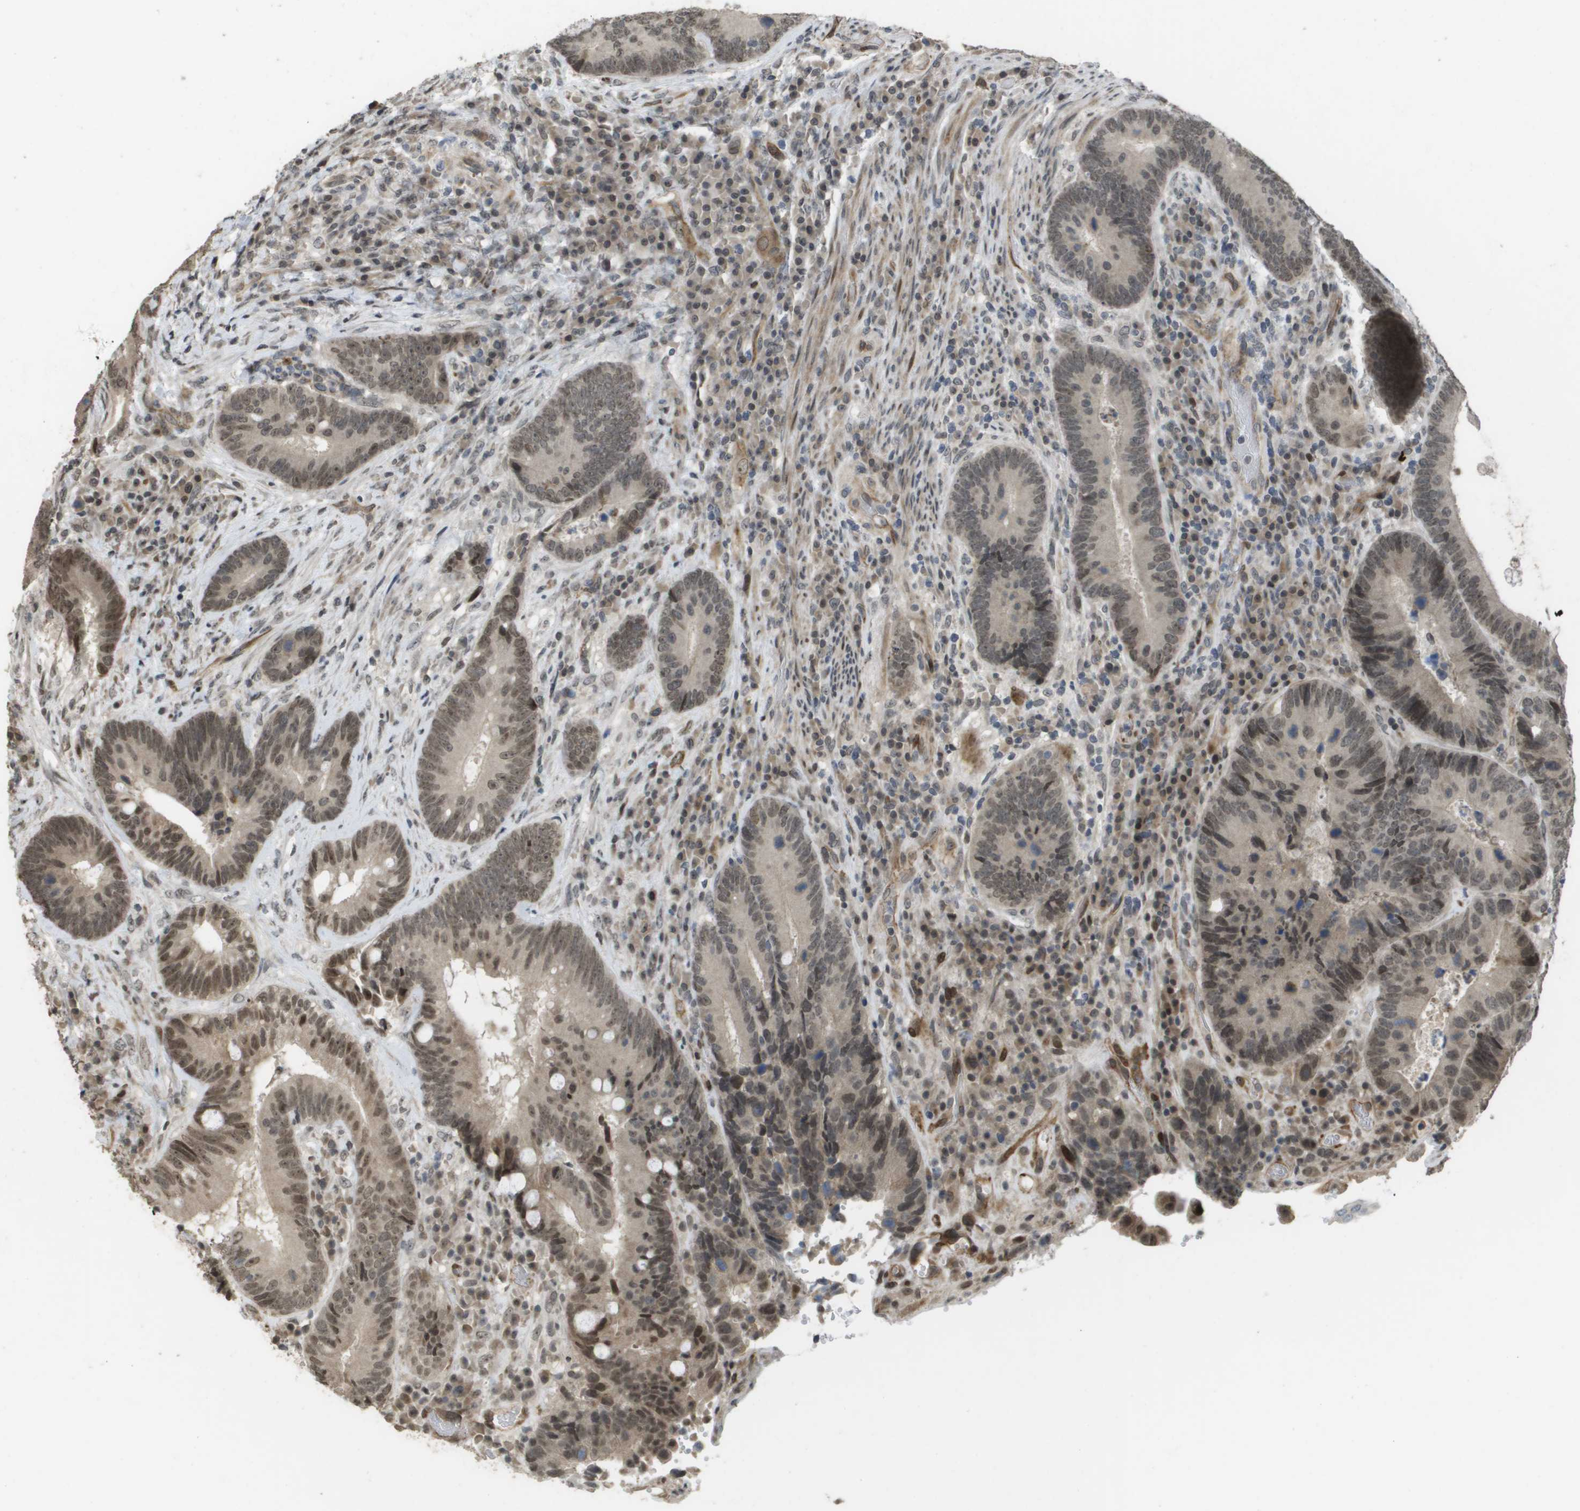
{"staining": {"intensity": "weak", "quantity": "25%-75%", "location": "cytoplasmic/membranous,nuclear"}, "tissue": "colorectal cancer", "cell_type": "Tumor cells", "image_type": "cancer", "snomed": [{"axis": "morphology", "description": "Adenocarcinoma, NOS"}, {"axis": "topography", "description": "Rectum"}], "caption": "Adenocarcinoma (colorectal) was stained to show a protein in brown. There is low levels of weak cytoplasmic/membranous and nuclear expression in about 25%-75% of tumor cells. The protein of interest is stained brown, and the nuclei are stained in blue (DAB IHC with brightfield microscopy, high magnification).", "gene": "KAT5", "patient": {"sex": "female", "age": 89}}